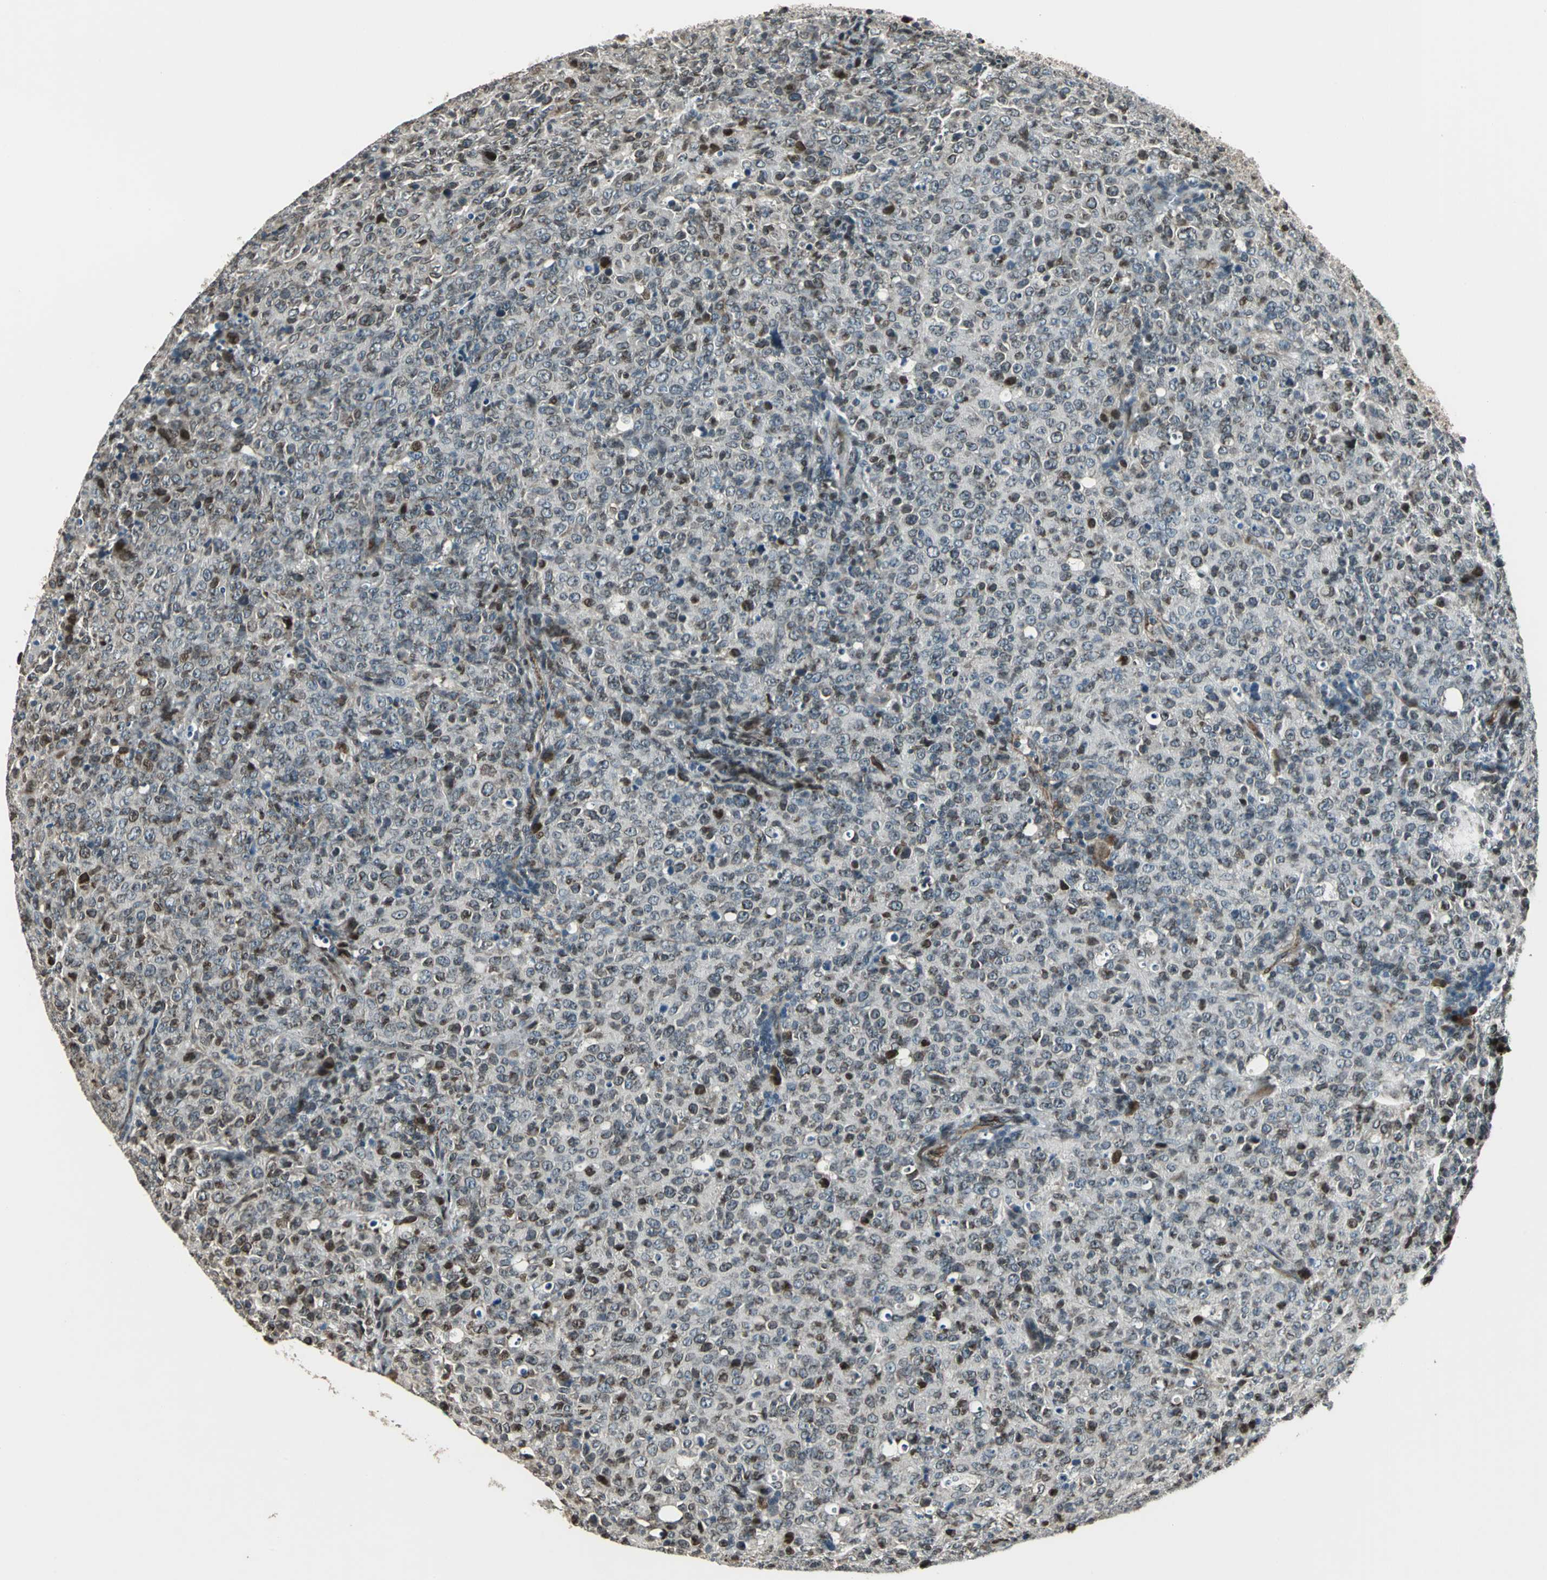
{"staining": {"intensity": "moderate", "quantity": "<25%", "location": "nuclear"}, "tissue": "lymphoma", "cell_type": "Tumor cells", "image_type": "cancer", "snomed": [{"axis": "morphology", "description": "Malignant lymphoma, non-Hodgkin's type, High grade"}, {"axis": "topography", "description": "Tonsil"}], "caption": "The micrograph shows immunohistochemical staining of high-grade malignant lymphoma, non-Hodgkin's type. There is moderate nuclear expression is present in about <25% of tumor cells.", "gene": "BRIP1", "patient": {"sex": "female", "age": 36}}